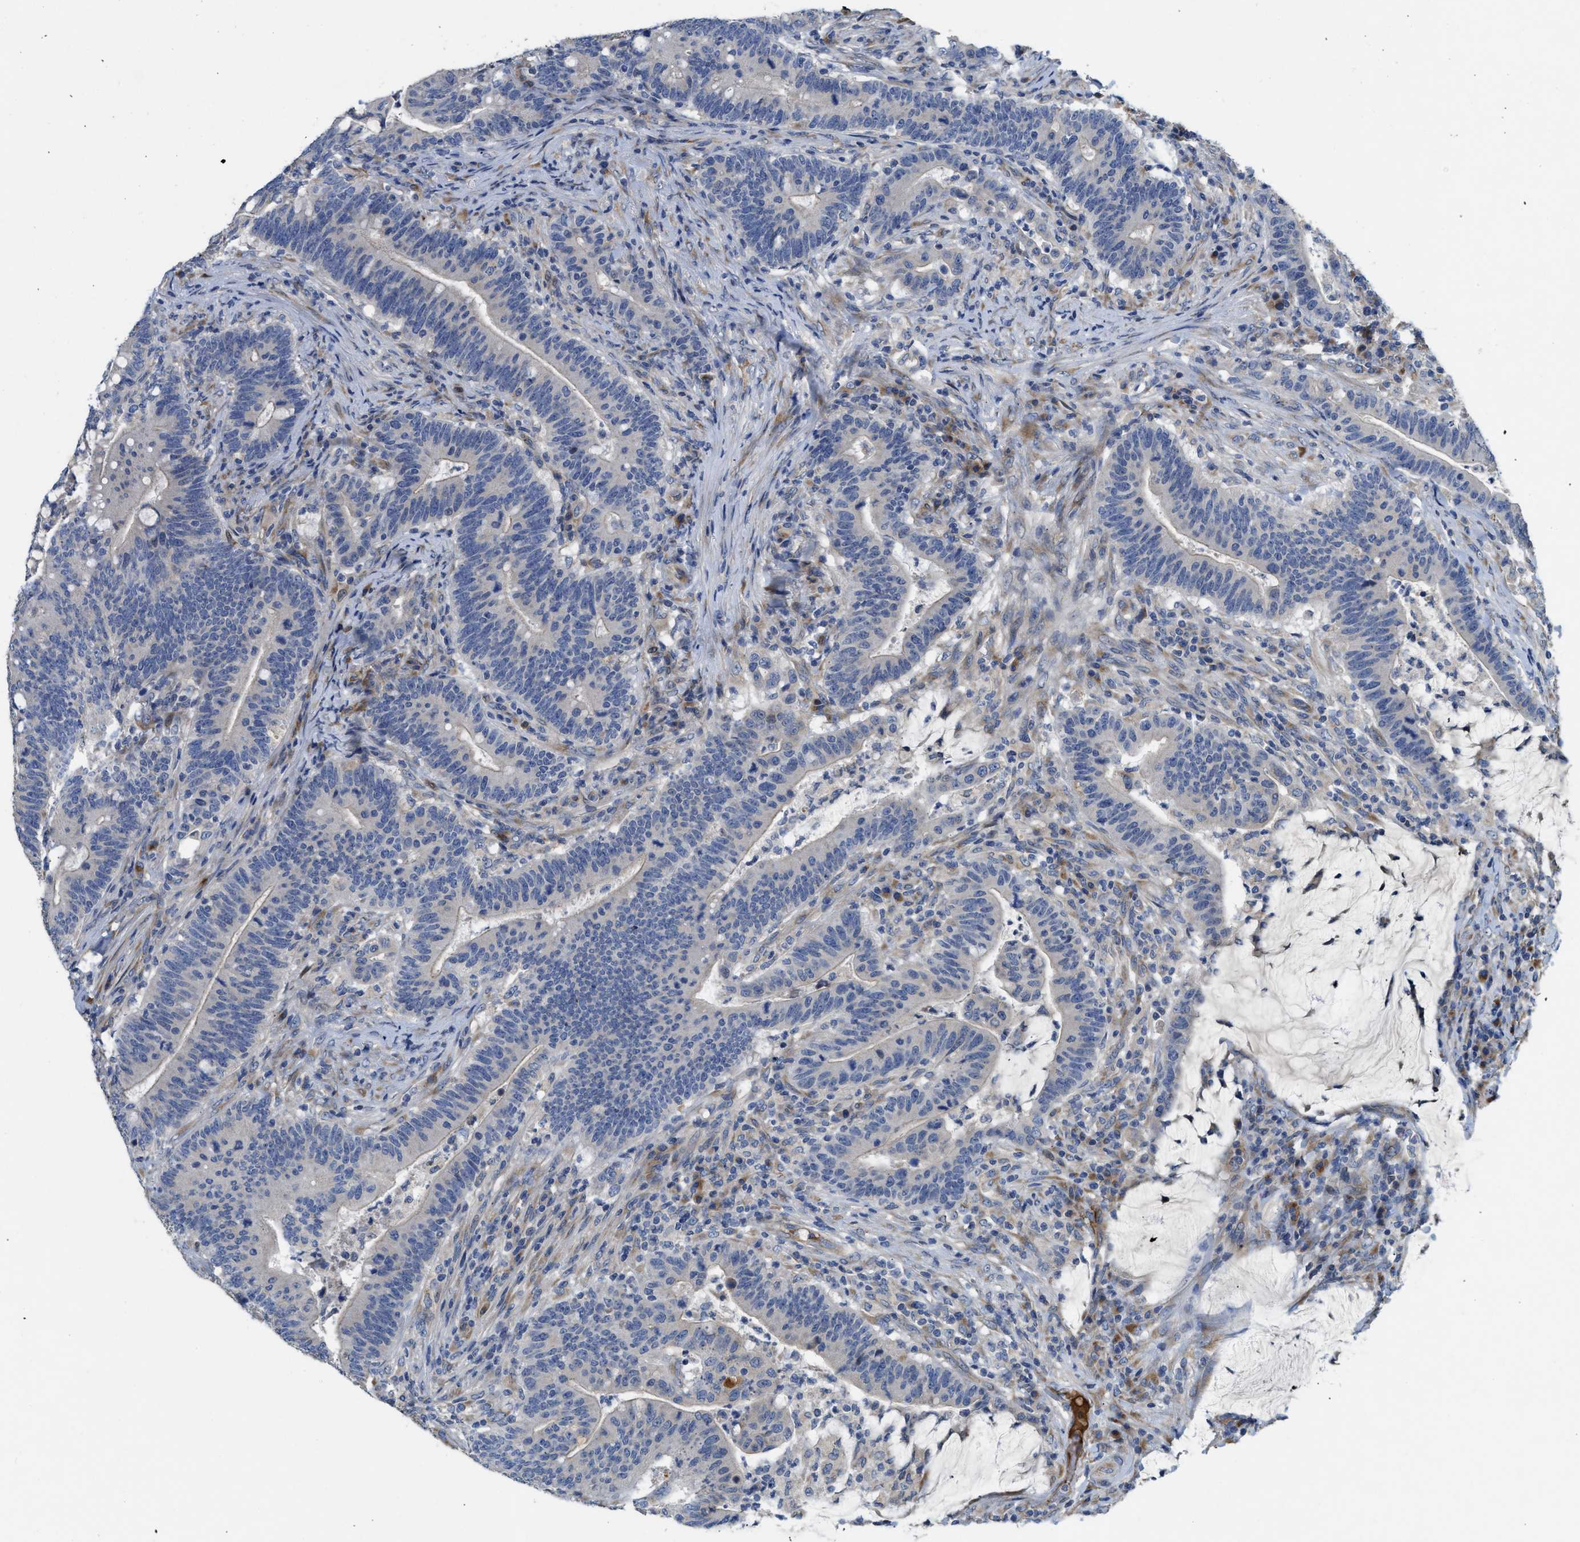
{"staining": {"intensity": "negative", "quantity": "none", "location": "none"}, "tissue": "colorectal cancer", "cell_type": "Tumor cells", "image_type": "cancer", "snomed": [{"axis": "morphology", "description": "Normal tissue, NOS"}, {"axis": "morphology", "description": "Adenocarcinoma, NOS"}, {"axis": "topography", "description": "Colon"}], "caption": "This is an immunohistochemistry micrograph of human colorectal cancer (adenocarcinoma). There is no expression in tumor cells.", "gene": "GGCX", "patient": {"sex": "female", "age": 66}}